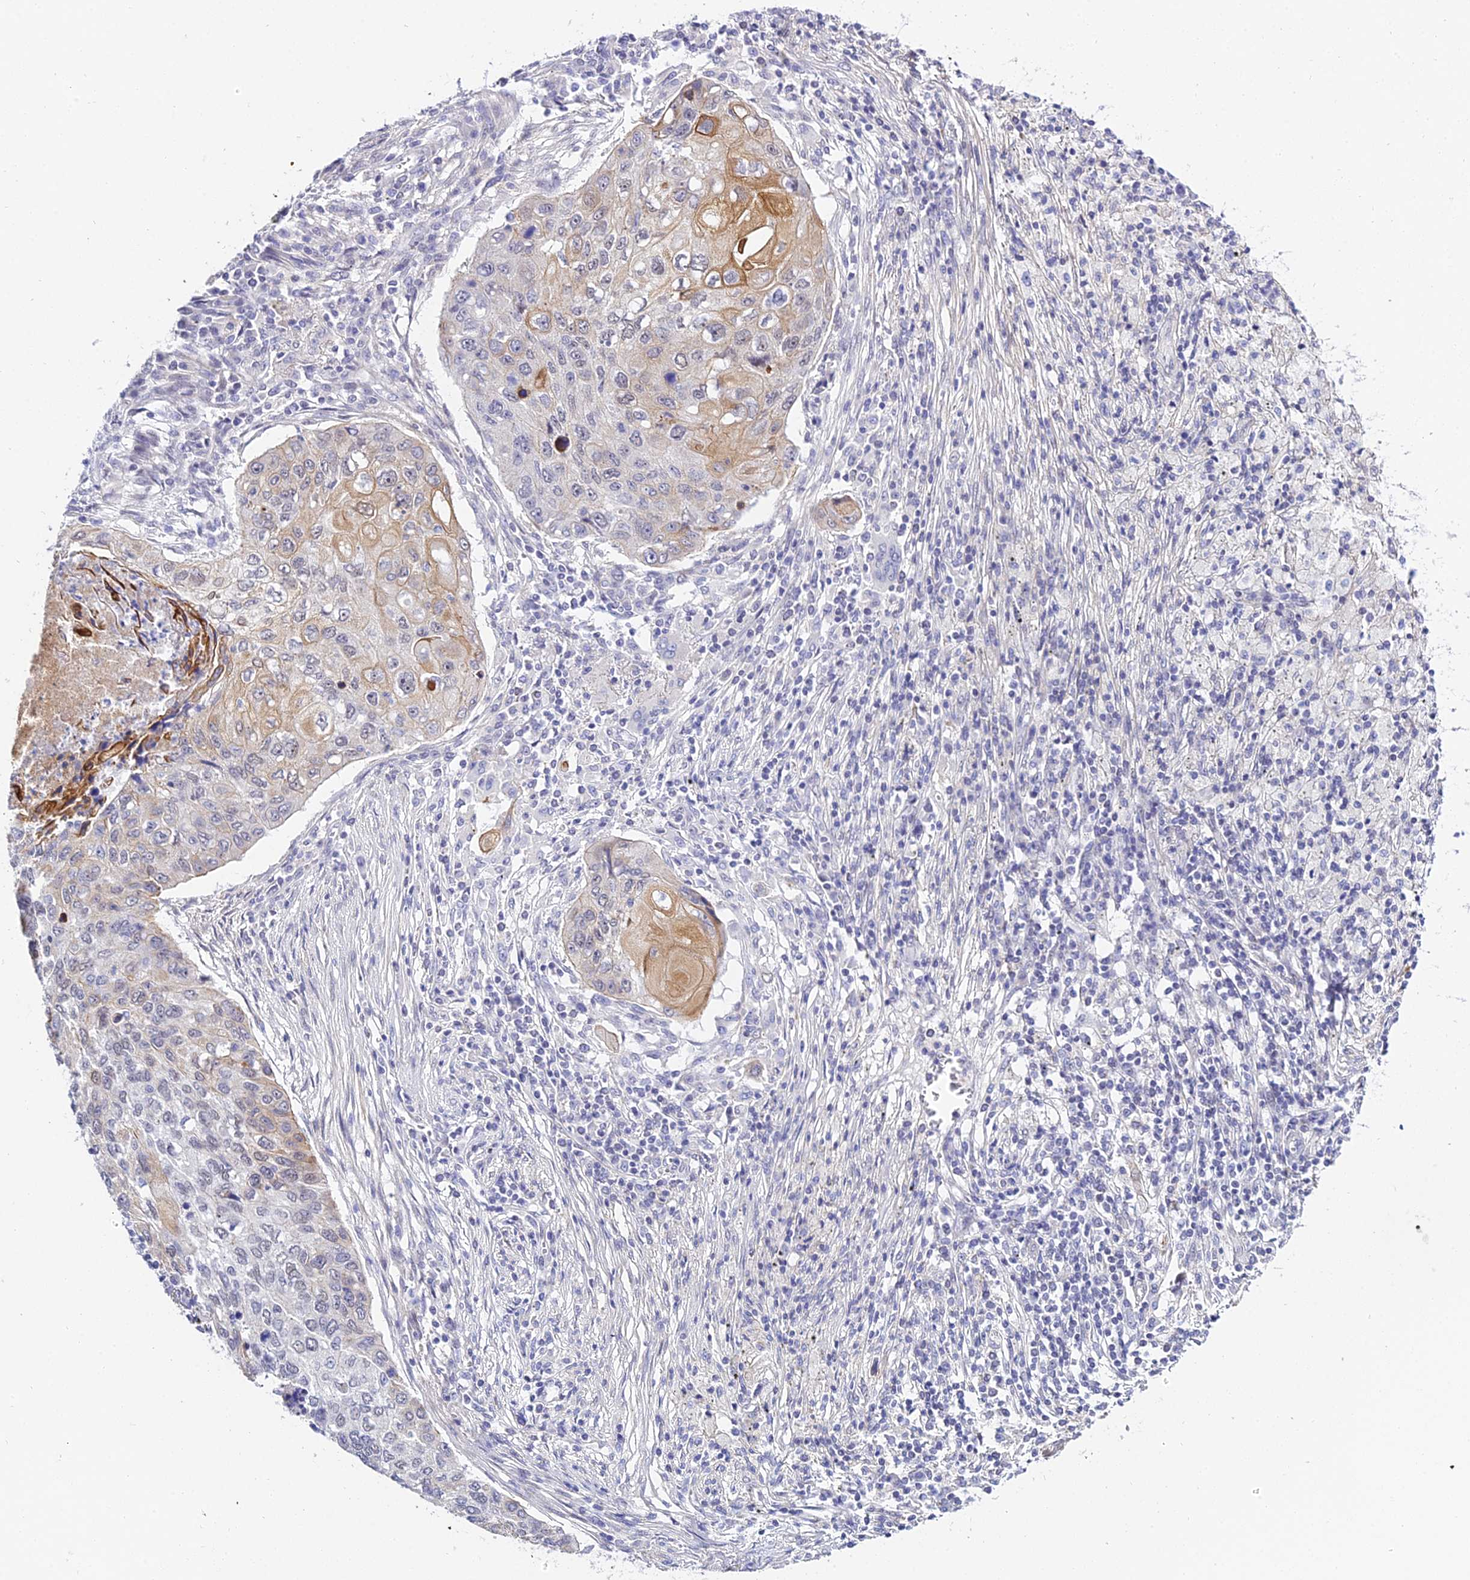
{"staining": {"intensity": "moderate", "quantity": "<25%", "location": "cytoplasmic/membranous"}, "tissue": "lung cancer", "cell_type": "Tumor cells", "image_type": "cancer", "snomed": [{"axis": "morphology", "description": "Squamous cell carcinoma, NOS"}, {"axis": "topography", "description": "Lung"}], "caption": "Tumor cells reveal moderate cytoplasmic/membranous staining in approximately <25% of cells in lung cancer. (Brightfield microscopy of DAB IHC at high magnification).", "gene": "ZNF628", "patient": {"sex": "female", "age": 63}}